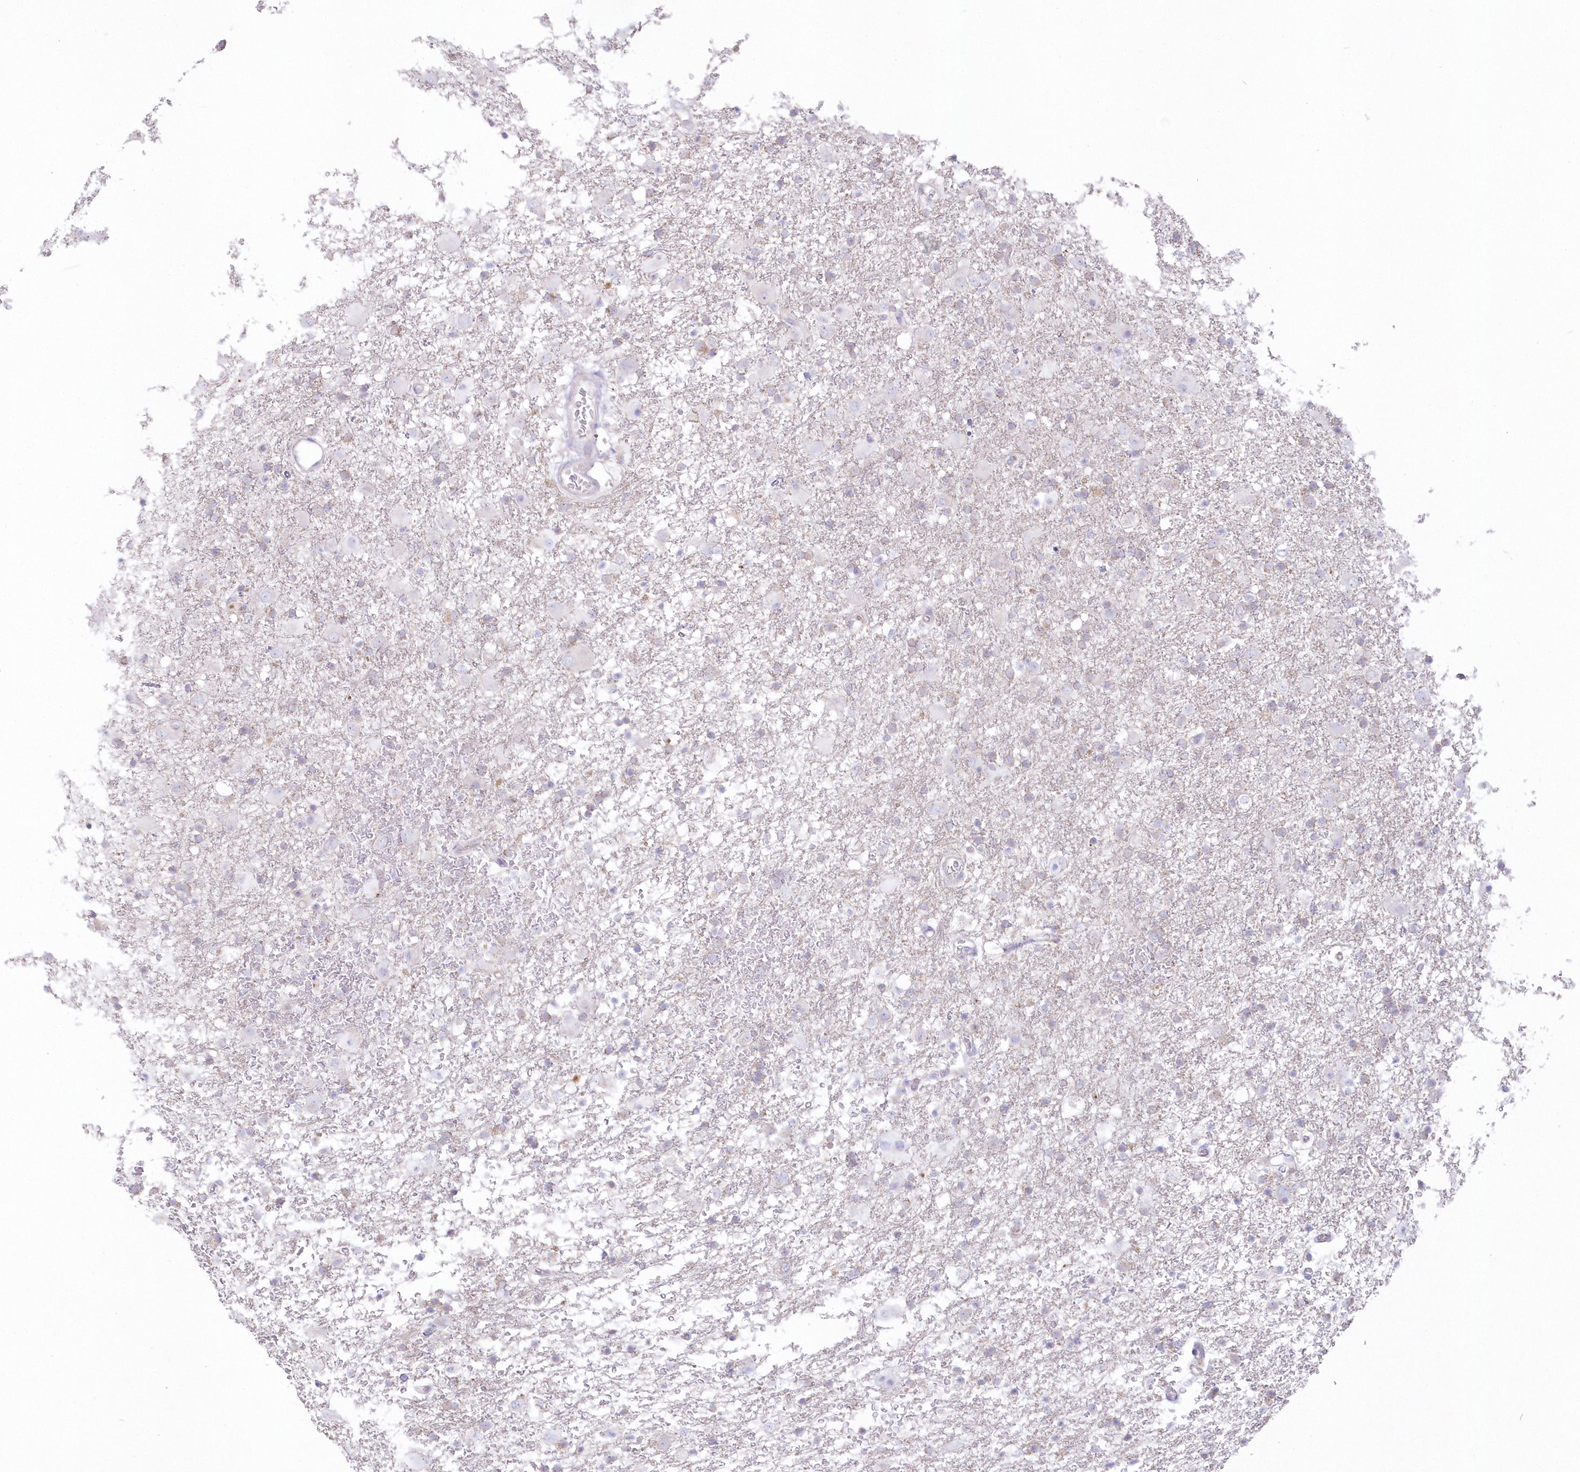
{"staining": {"intensity": "negative", "quantity": "none", "location": "none"}, "tissue": "glioma", "cell_type": "Tumor cells", "image_type": "cancer", "snomed": [{"axis": "morphology", "description": "Glioma, malignant, Low grade"}, {"axis": "topography", "description": "Brain"}], "caption": "Immunohistochemistry (IHC) photomicrograph of human malignant low-grade glioma stained for a protein (brown), which exhibits no staining in tumor cells.", "gene": "ZNF843", "patient": {"sex": "male", "age": 65}}